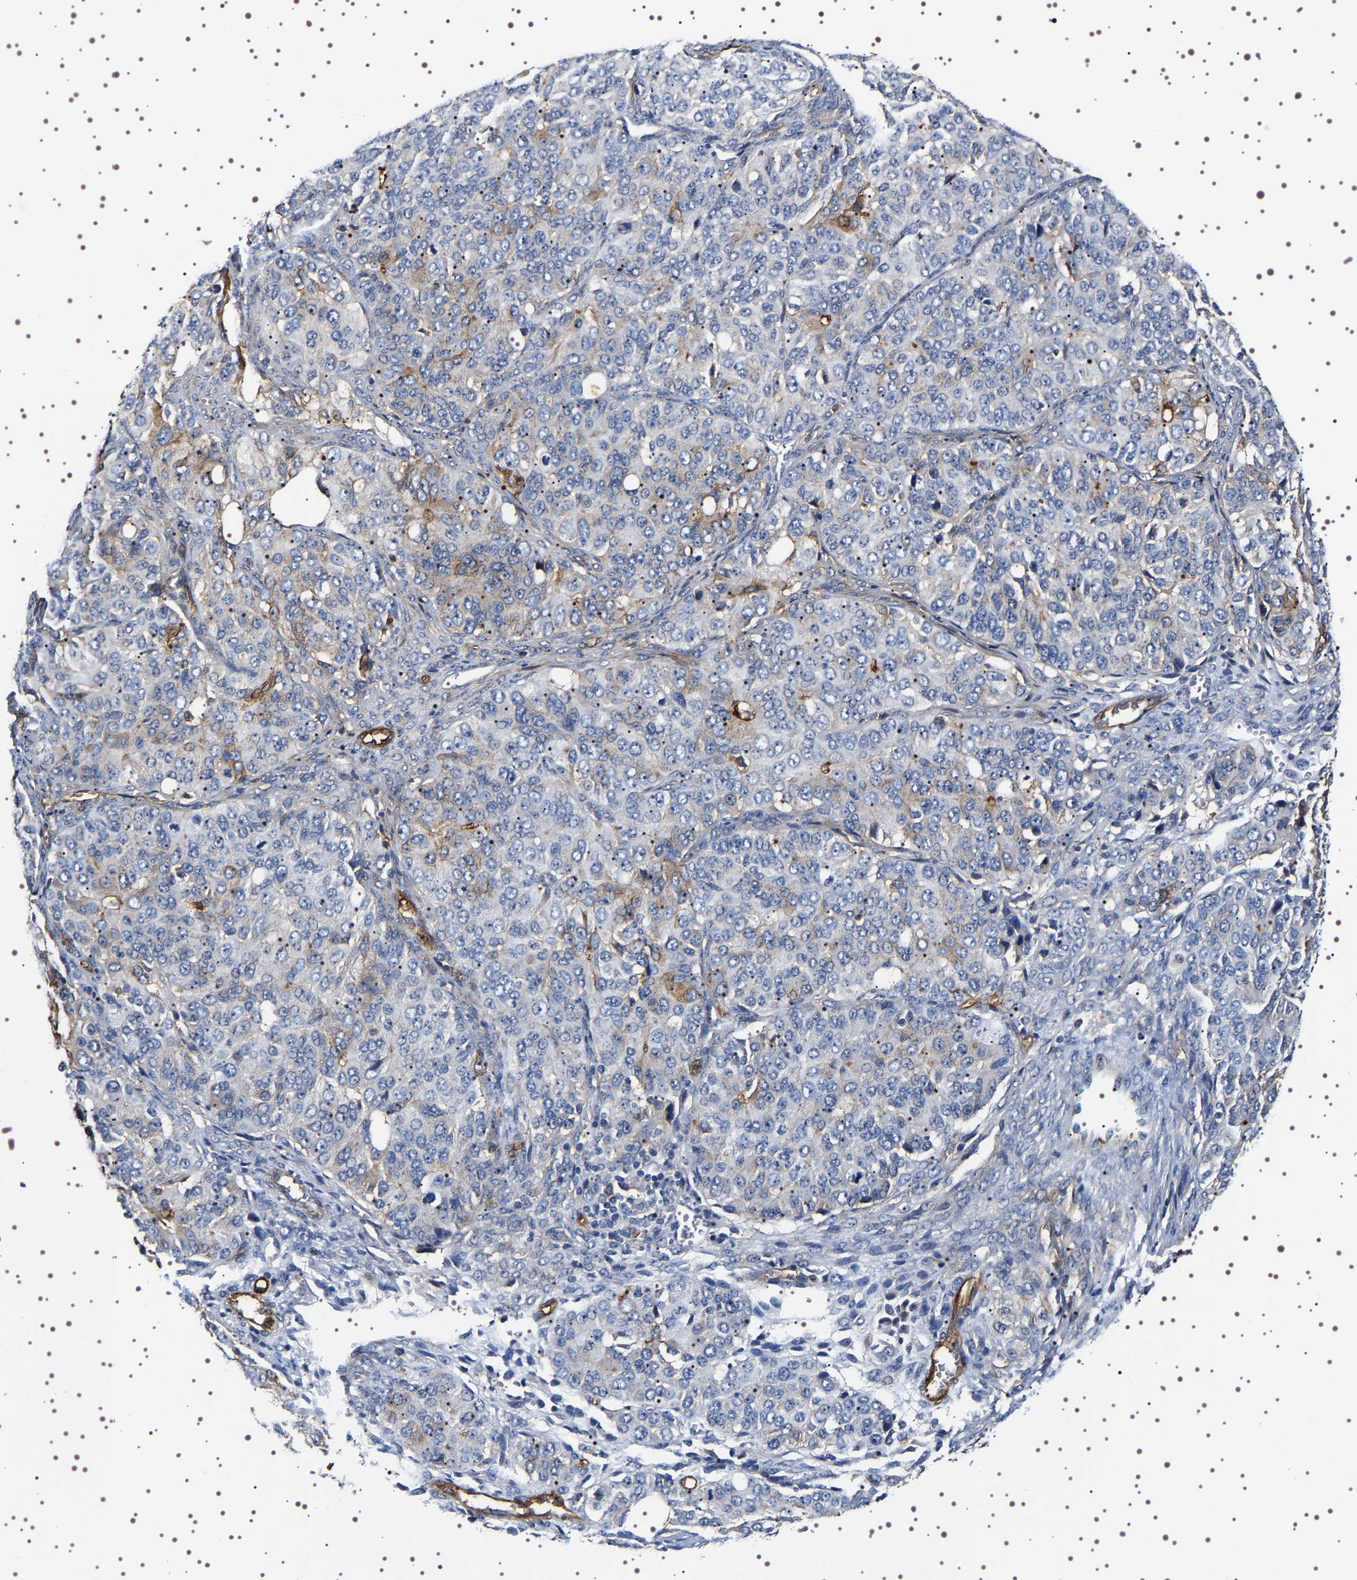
{"staining": {"intensity": "weak", "quantity": "<25%", "location": "cytoplasmic/membranous"}, "tissue": "ovarian cancer", "cell_type": "Tumor cells", "image_type": "cancer", "snomed": [{"axis": "morphology", "description": "Carcinoma, endometroid"}, {"axis": "topography", "description": "Ovary"}], "caption": "Ovarian cancer was stained to show a protein in brown. There is no significant positivity in tumor cells.", "gene": "ALPL", "patient": {"sex": "female", "age": 51}}